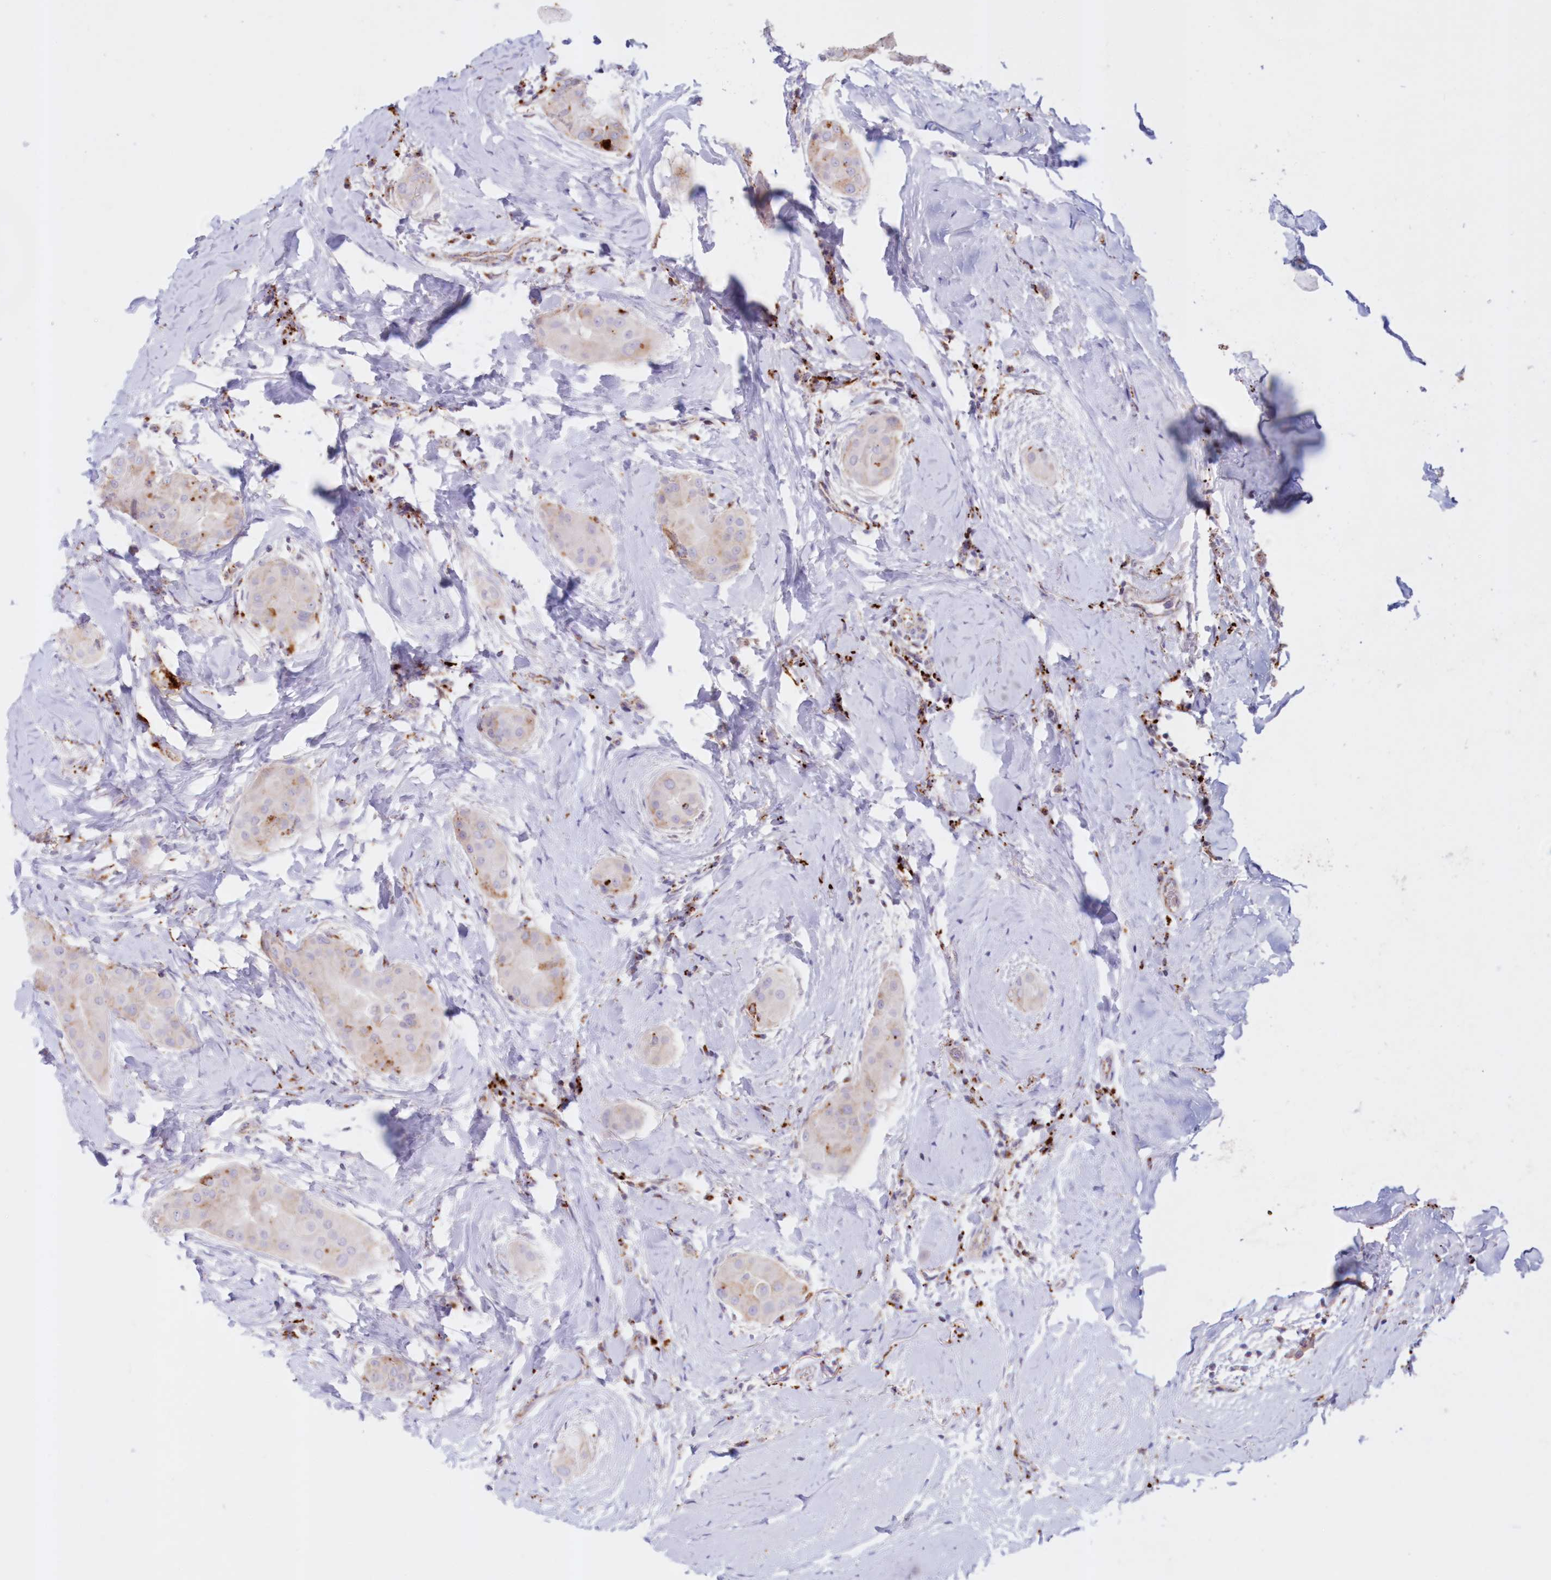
{"staining": {"intensity": "weak", "quantity": "<25%", "location": "cytoplasmic/membranous"}, "tissue": "thyroid cancer", "cell_type": "Tumor cells", "image_type": "cancer", "snomed": [{"axis": "morphology", "description": "Papillary adenocarcinoma, NOS"}, {"axis": "topography", "description": "Thyroid gland"}], "caption": "Tumor cells are negative for protein expression in human thyroid cancer.", "gene": "TPP1", "patient": {"sex": "male", "age": 33}}